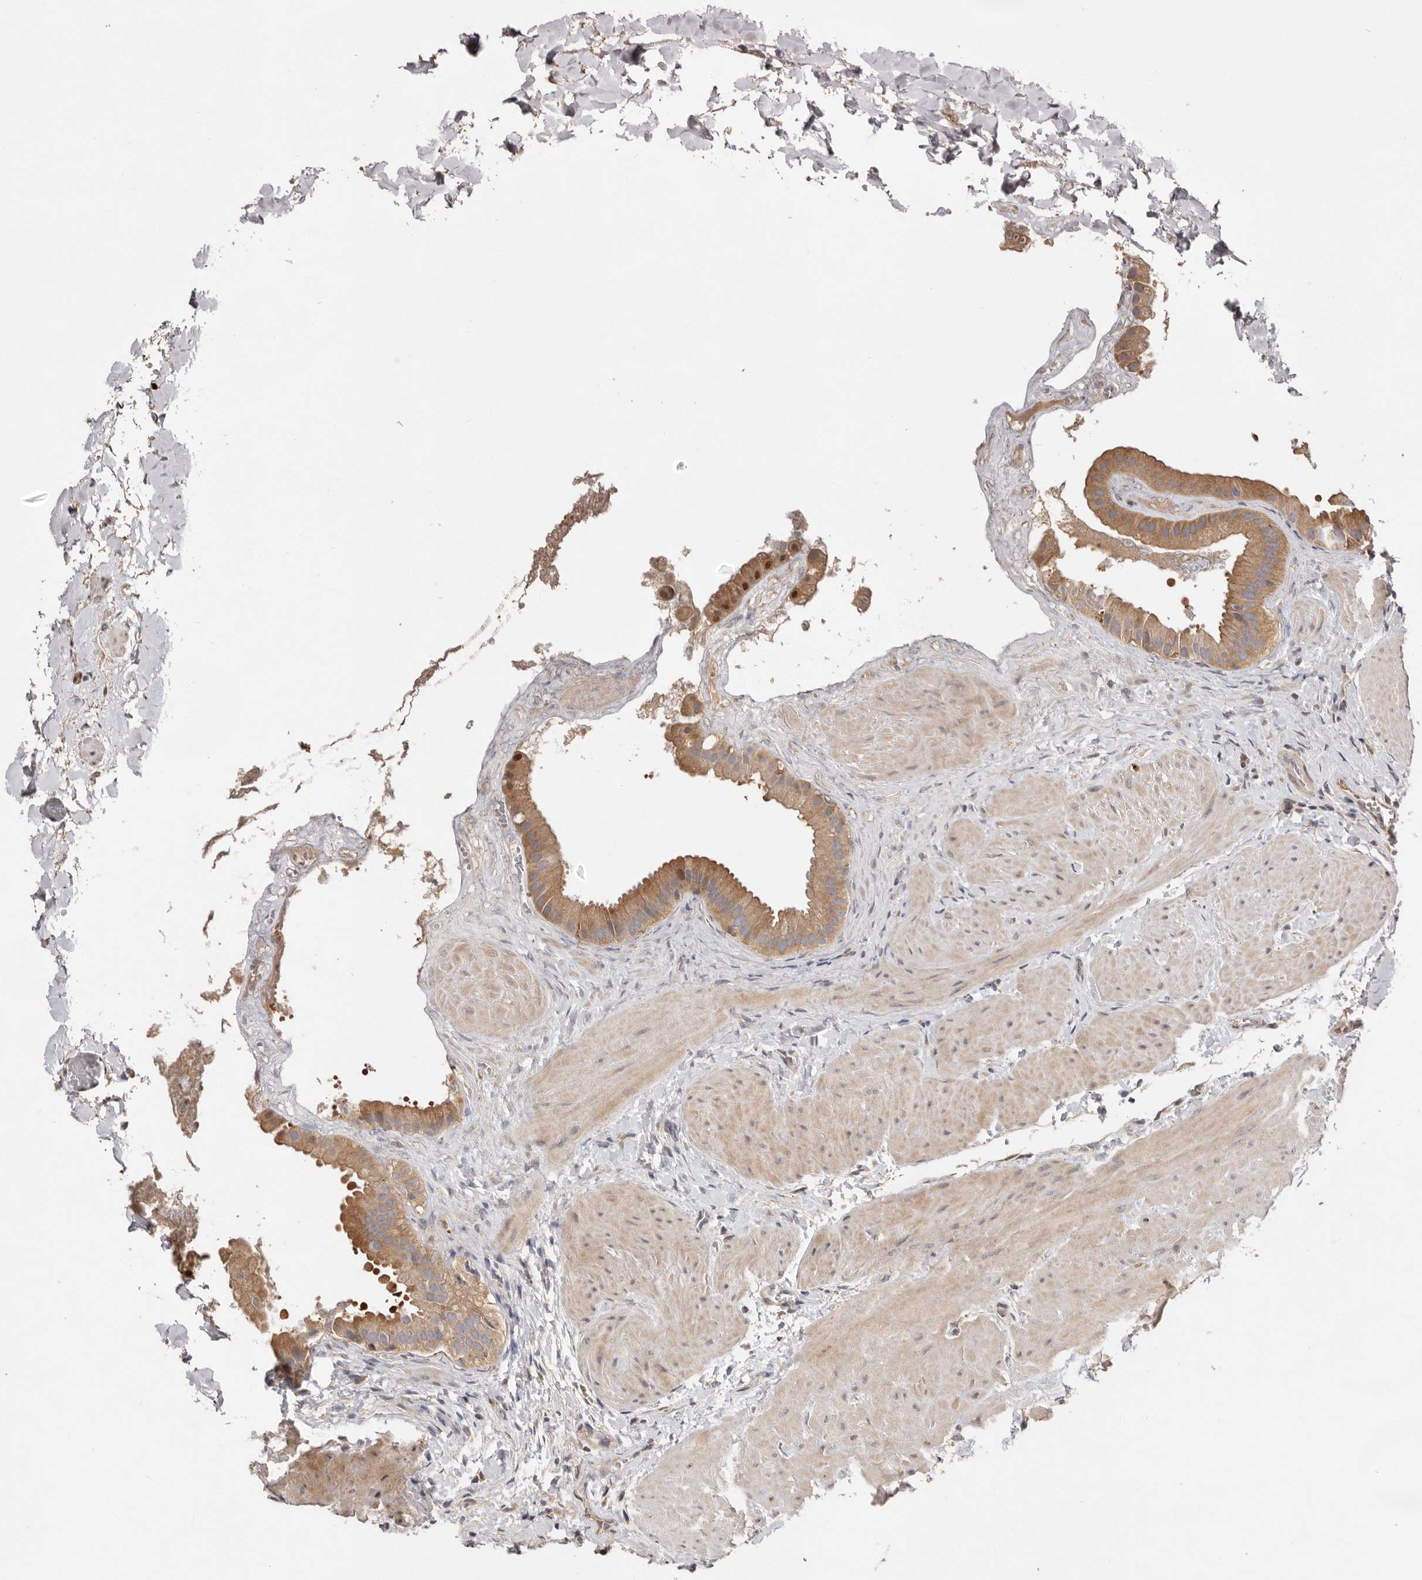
{"staining": {"intensity": "moderate", "quantity": ">75%", "location": "cytoplasmic/membranous,nuclear"}, "tissue": "gallbladder", "cell_type": "Glandular cells", "image_type": "normal", "snomed": [{"axis": "morphology", "description": "Normal tissue, NOS"}, {"axis": "topography", "description": "Gallbladder"}], "caption": "Unremarkable gallbladder was stained to show a protein in brown. There is medium levels of moderate cytoplasmic/membranous,nuclear positivity in approximately >75% of glandular cells.", "gene": "DOP1A", "patient": {"sex": "male", "age": 55}}